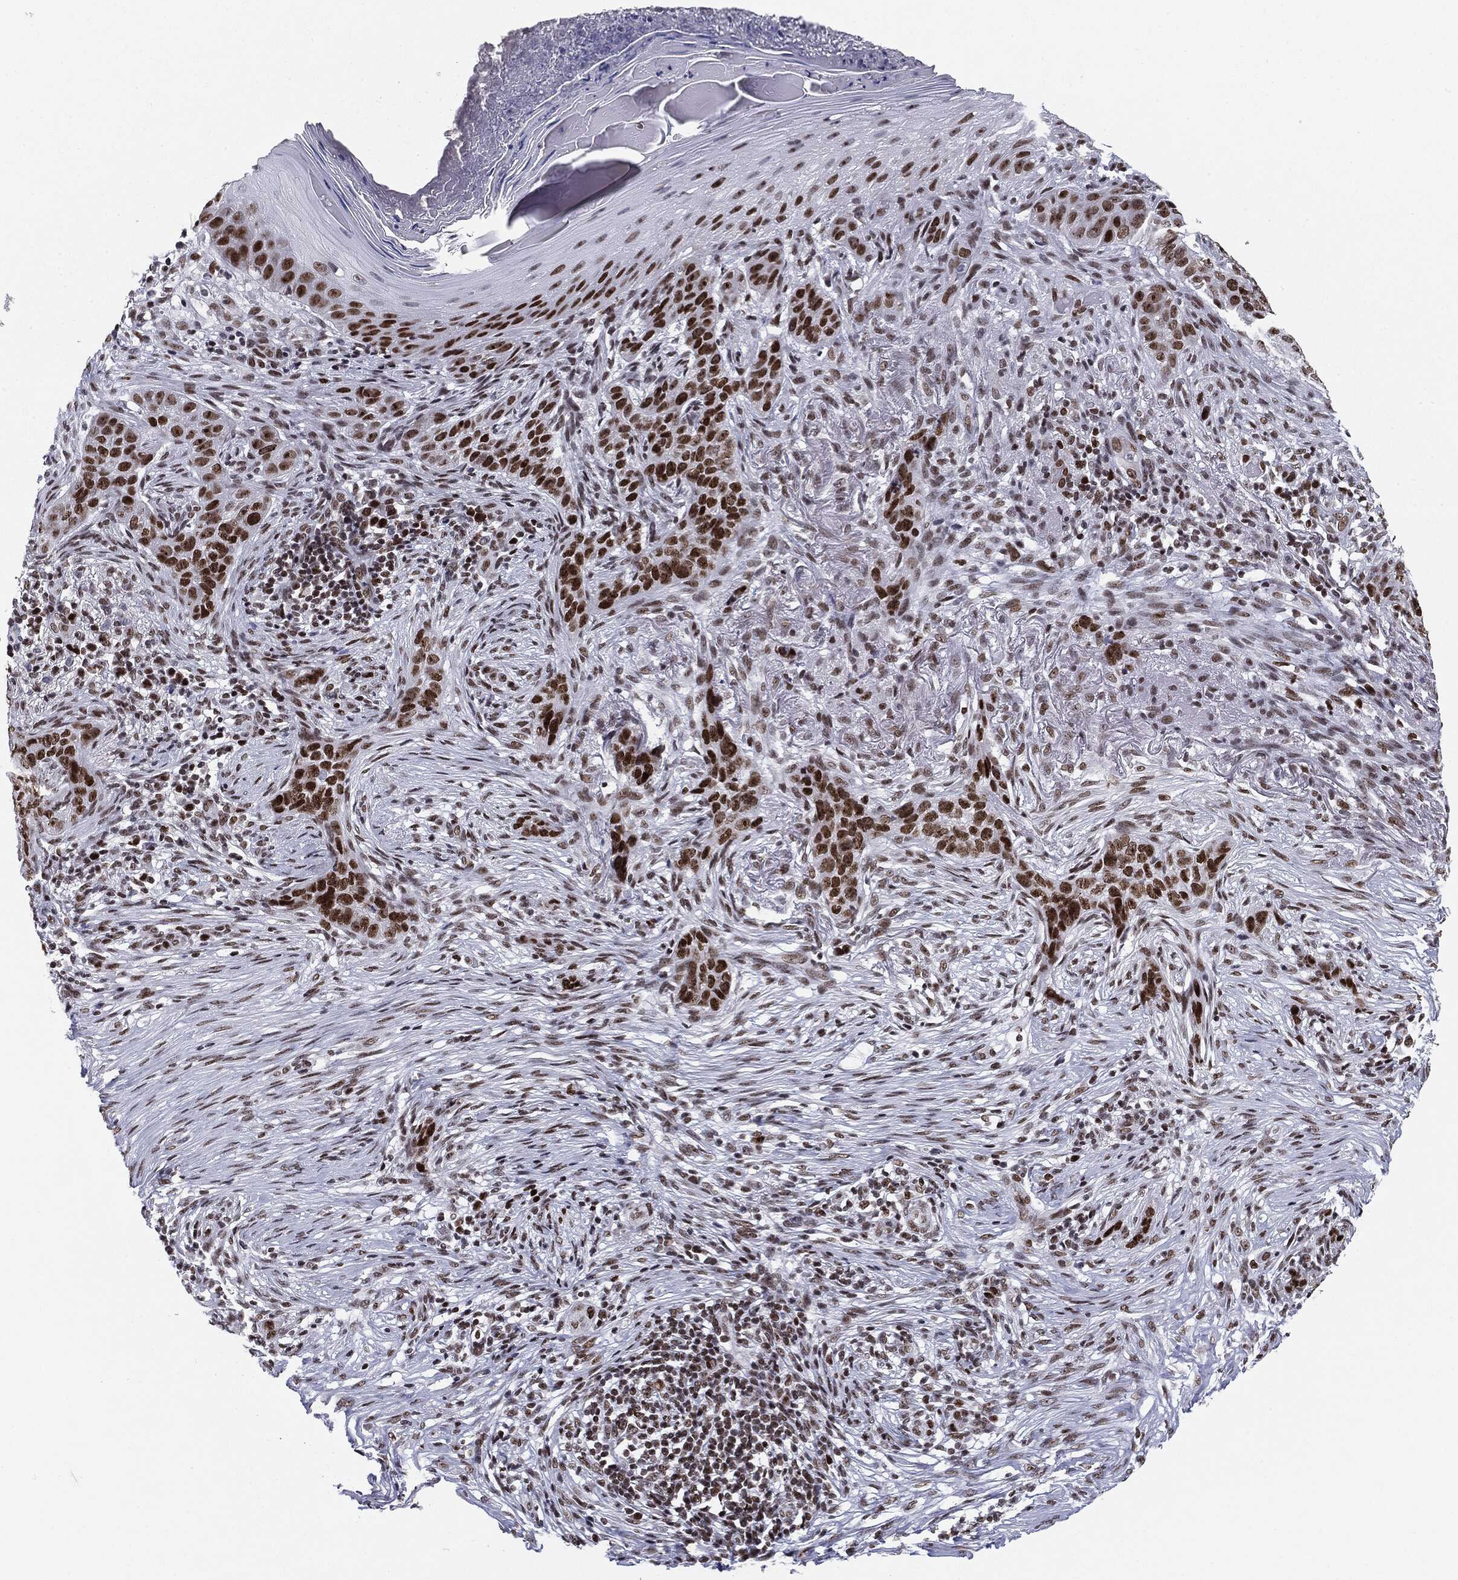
{"staining": {"intensity": "strong", "quantity": "25%-75%", "location": "nuclear"}, "tissue": "skin cancer", "cell_type": "Tumor cells", "image_type": "cancer", "snomed": [{"axis": "morphology", "description": "Squamous cell carcinoma, NOS"}, {"axis": "topography", "description": "Skin"}], "caption": "A high-resolution image shows IHC staining of skin cancer, which displays strong nuclear staining in approximately 25%-75% of tumor cells.", "gene": "MDC1", "patient": {"sex": "male", "age": 88}}